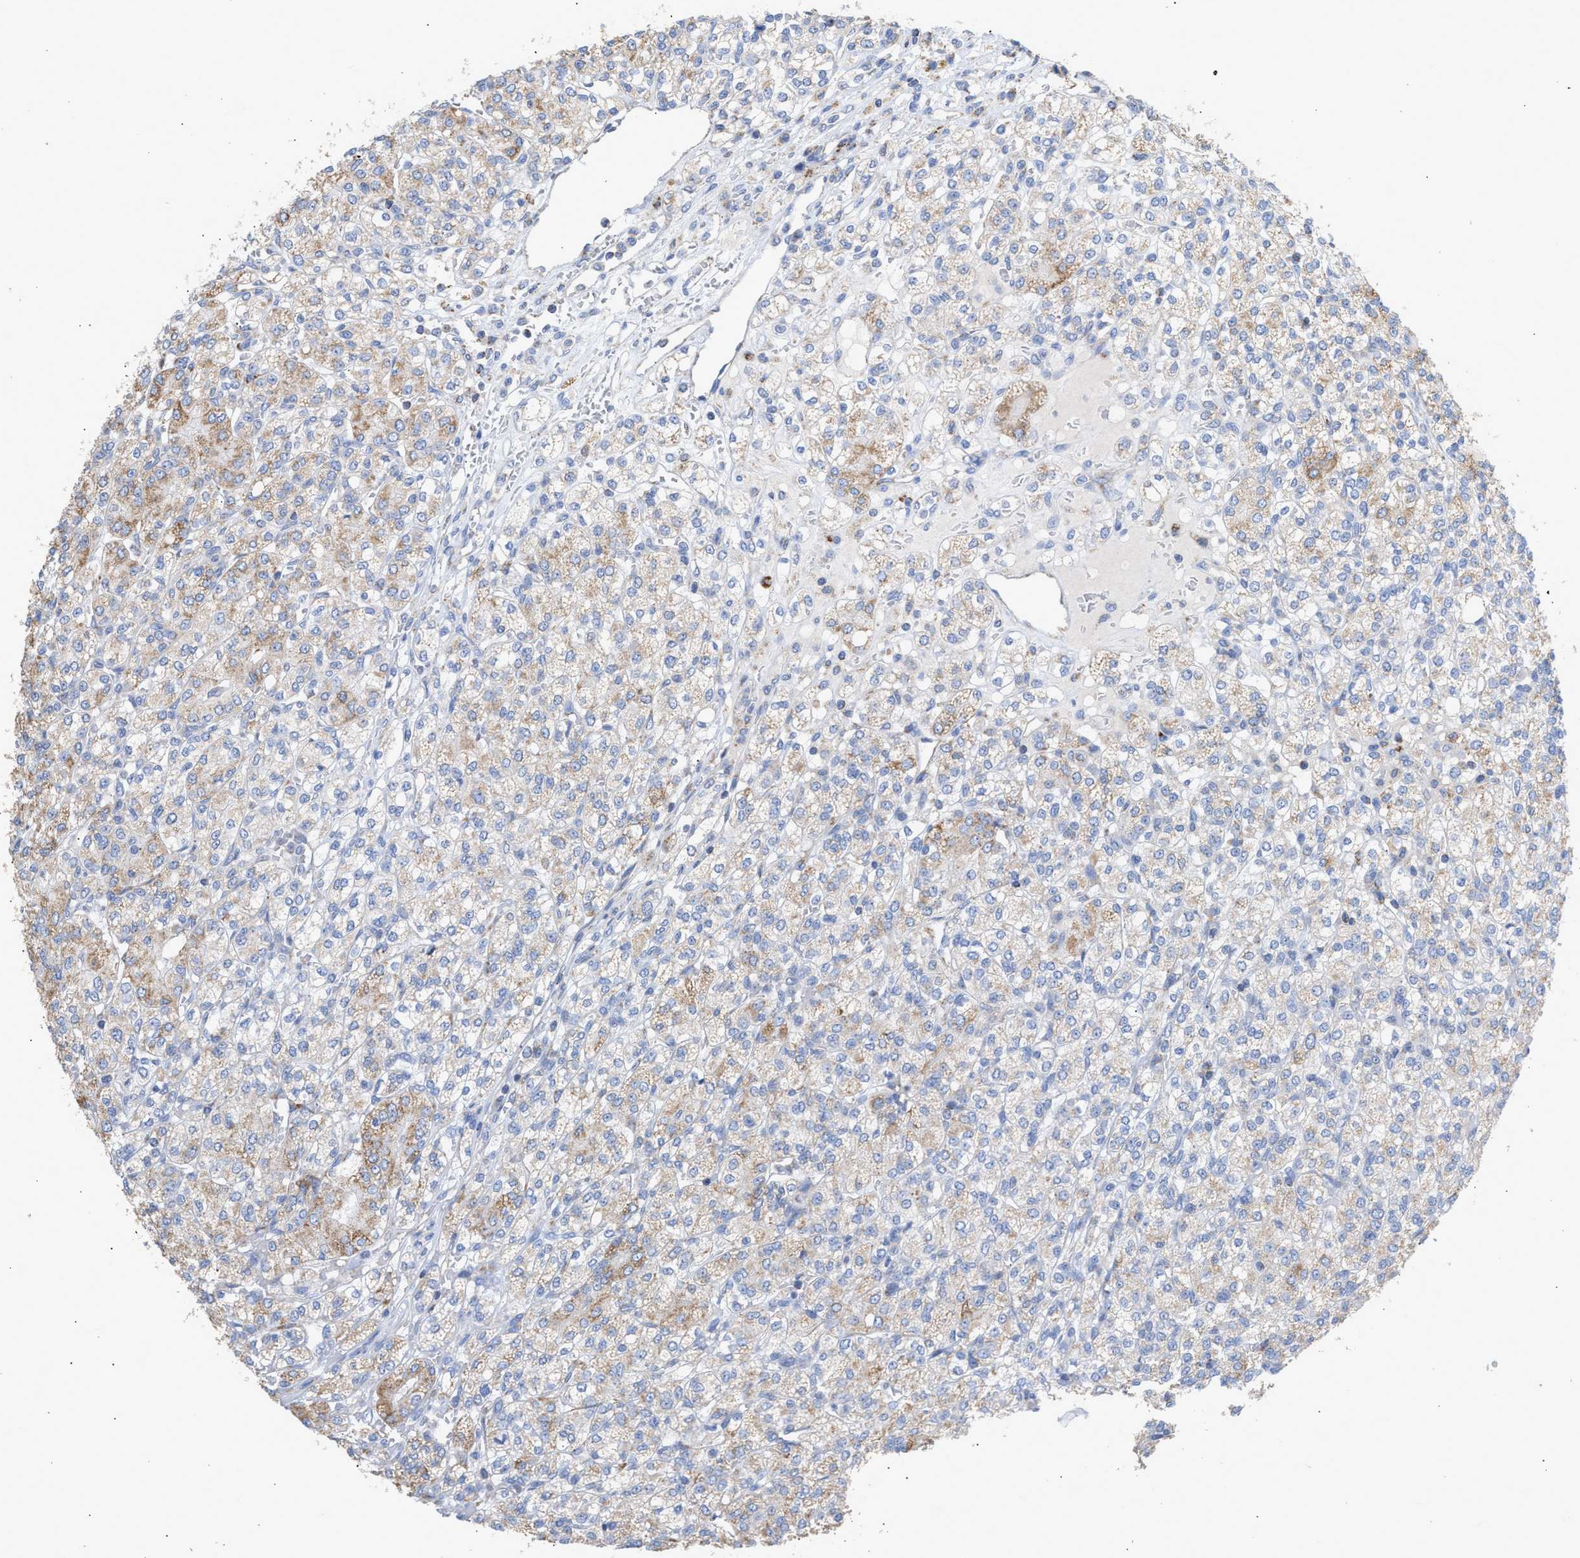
{"staining": {"intensity": "weak", "quantity": ">75%", "location": "cytoplasmic/membranous"}, "tissue": "renal cancer", "cell_type": "Tumor cells", "image_type": "cancer", "snomed": [{"axis": "morphology", "description": "Adenocarcinoma, NOS"}, {"axis": "topography", "description": "Kidney"}], "caption": "Renal adenocarcinoma stained for a protein (brown) shows weak cytoplasmic/membranous positive staining in about >75% of tumor cells.", "gene": "ACOT13", "patient": {"sex": "male", "age": 77}}